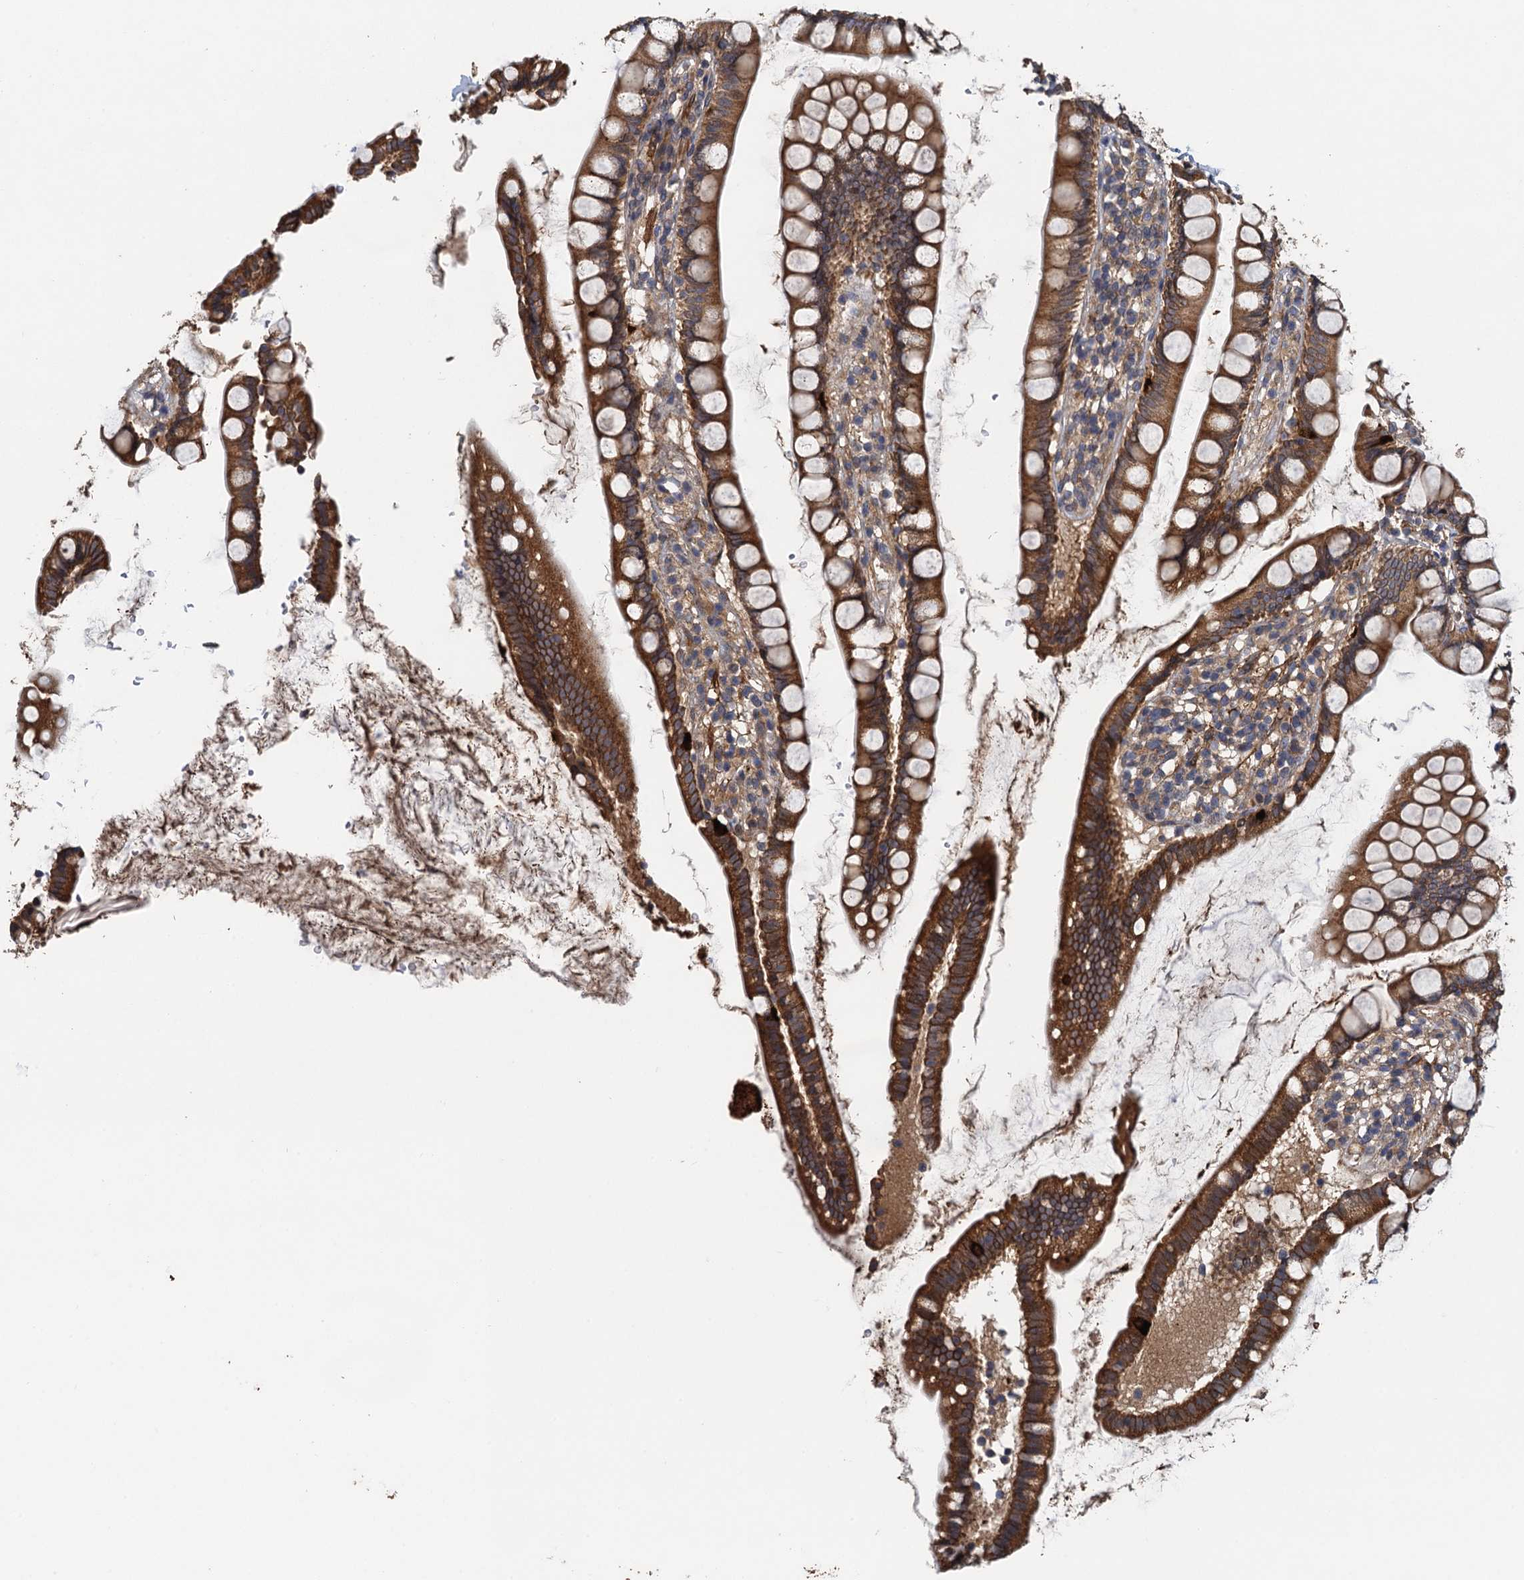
{"staining": {"intensity": "strong", "quantity": "25%-75%", "location": "cytoplasmic/membranous"}, "tissue": "small intestine", "cell_type": "Glandular cells", "image_type": "normal", "snomed": [{"axis": "morphology", "description": "Normal tissue, NOS"}, {"axis": "topography", "description": "Small intestine"}], "caption": "The immunohistochemical stain shows strong cytoplasmic/membranous positivity in glandular cells of benign small intestine. The staining is performed using DAB (3,3'-diaminobenzidine) brown chromogen to label protein expression. The nuclei are counter-stained blue using hematoxylin.", "gene": "MEAK7", "patient": {"sex": "female", "age": 84}}